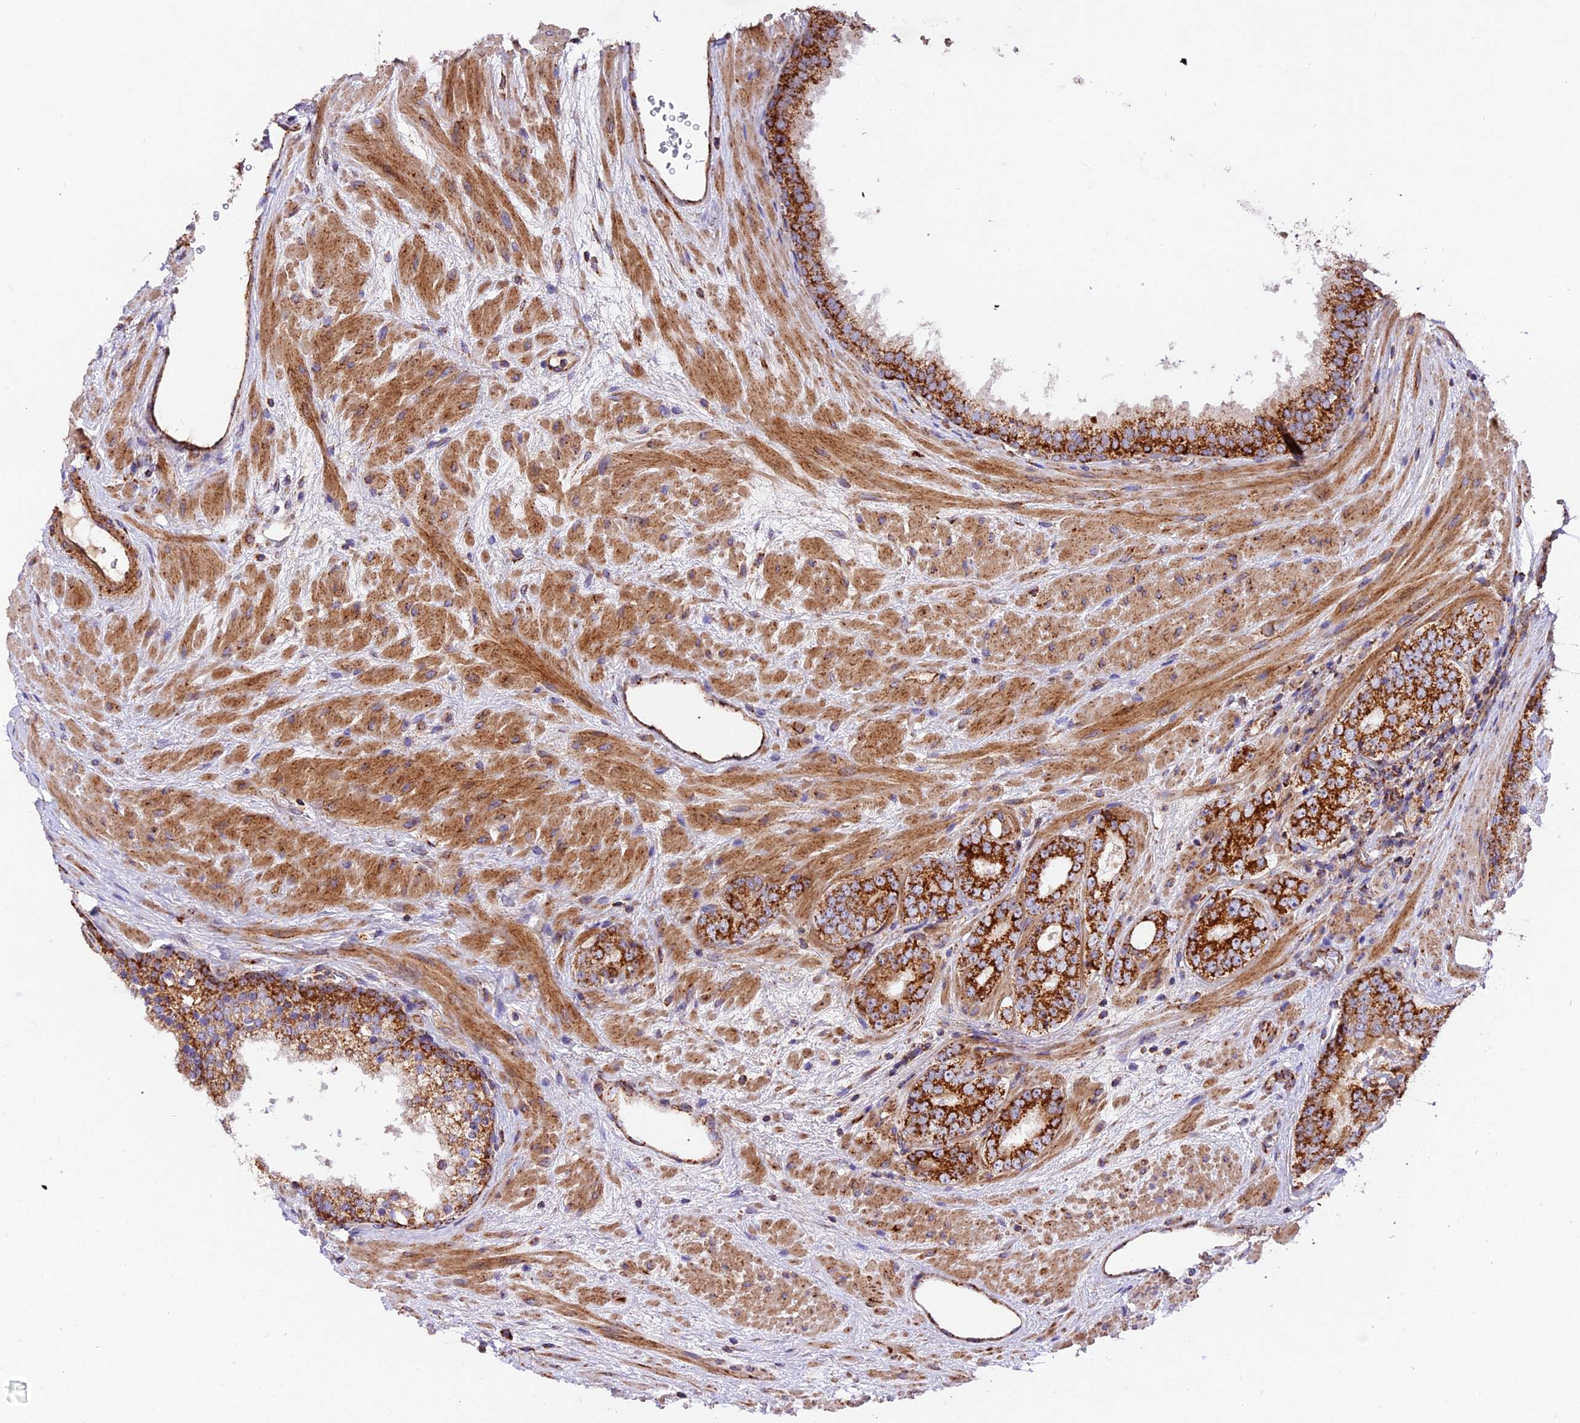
{"staining": {"intensity": "strong", "quantity": ">75%", "location": "cytoplasmic/membranous"}, "tissue": "prostate cancer", "cell_type": "Tumor cells", "image_type": "cancer", "snomed": [{"axis": "morphology", "description": "Adenocarcinoma, High grade"}, {"axis": "topography", "description": "Prostate"}], "caption": "Immunohistochemical staining of high-grade adenocarcinoma (prostate) shows high levels of strong cytoplasmic/membranous expression in approximately >75% of tumor cells.", "gene": "NDUFA8", "patient": {"sex": "male", "age": 56}}